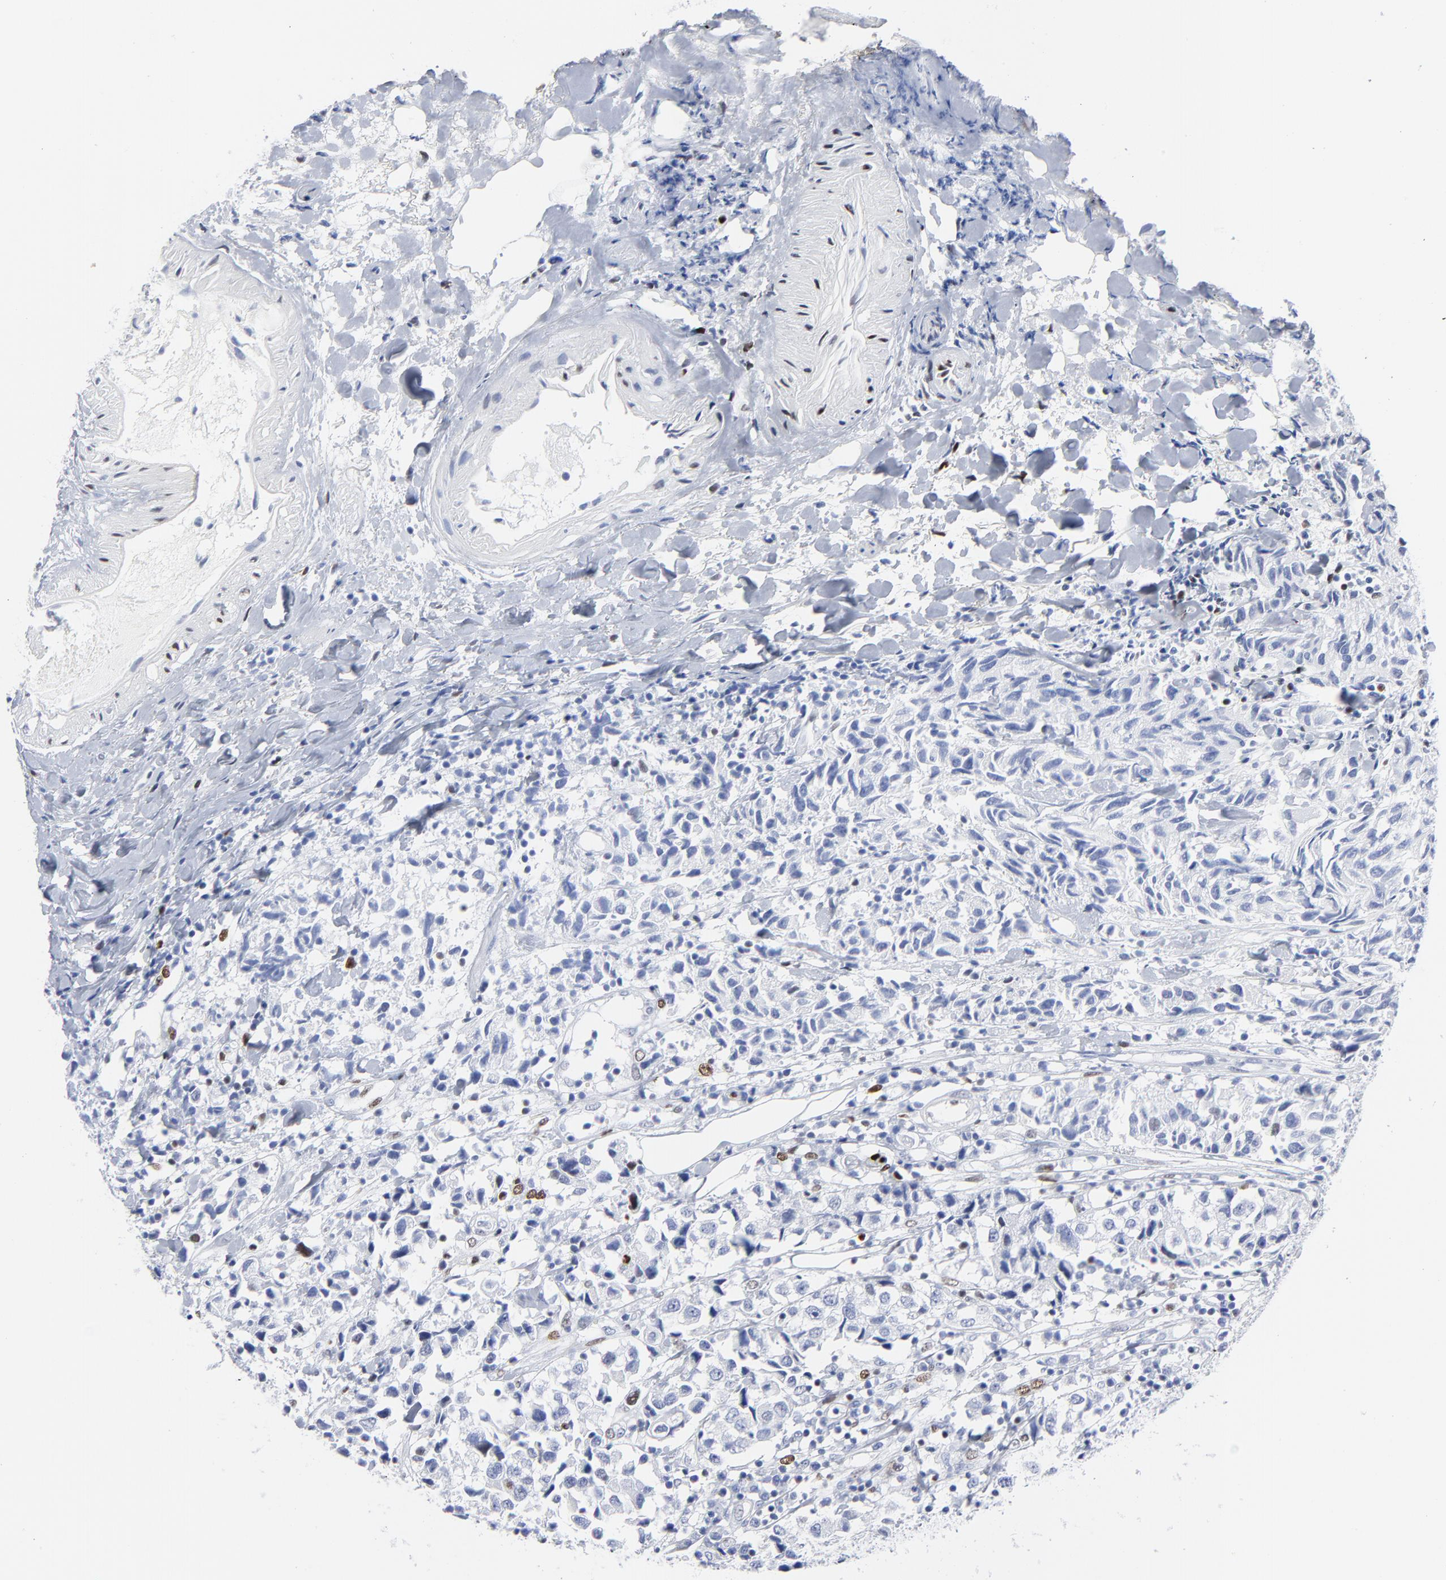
{"staining": {"intensity": "moderate", "quantity": "<25%", "location": "nuclear"}, "tissue": "urothelial cancer", "cell_type": "Tumor cells", "image_type": "cancer", "snomed": [{"axis": "morphology", "description": "Urothelial carcinoma, High grade"}, {"axis": "topography", "description": "Urinary bladder"}], "caption": "High-grade urothelial carcinoma stained with immunohistochemistry (IHC) displays moderate nuclear expression in approximately <25% of tumor cells.", "gene": "JUN", "patient": {"sex": "female", "age": 75}}